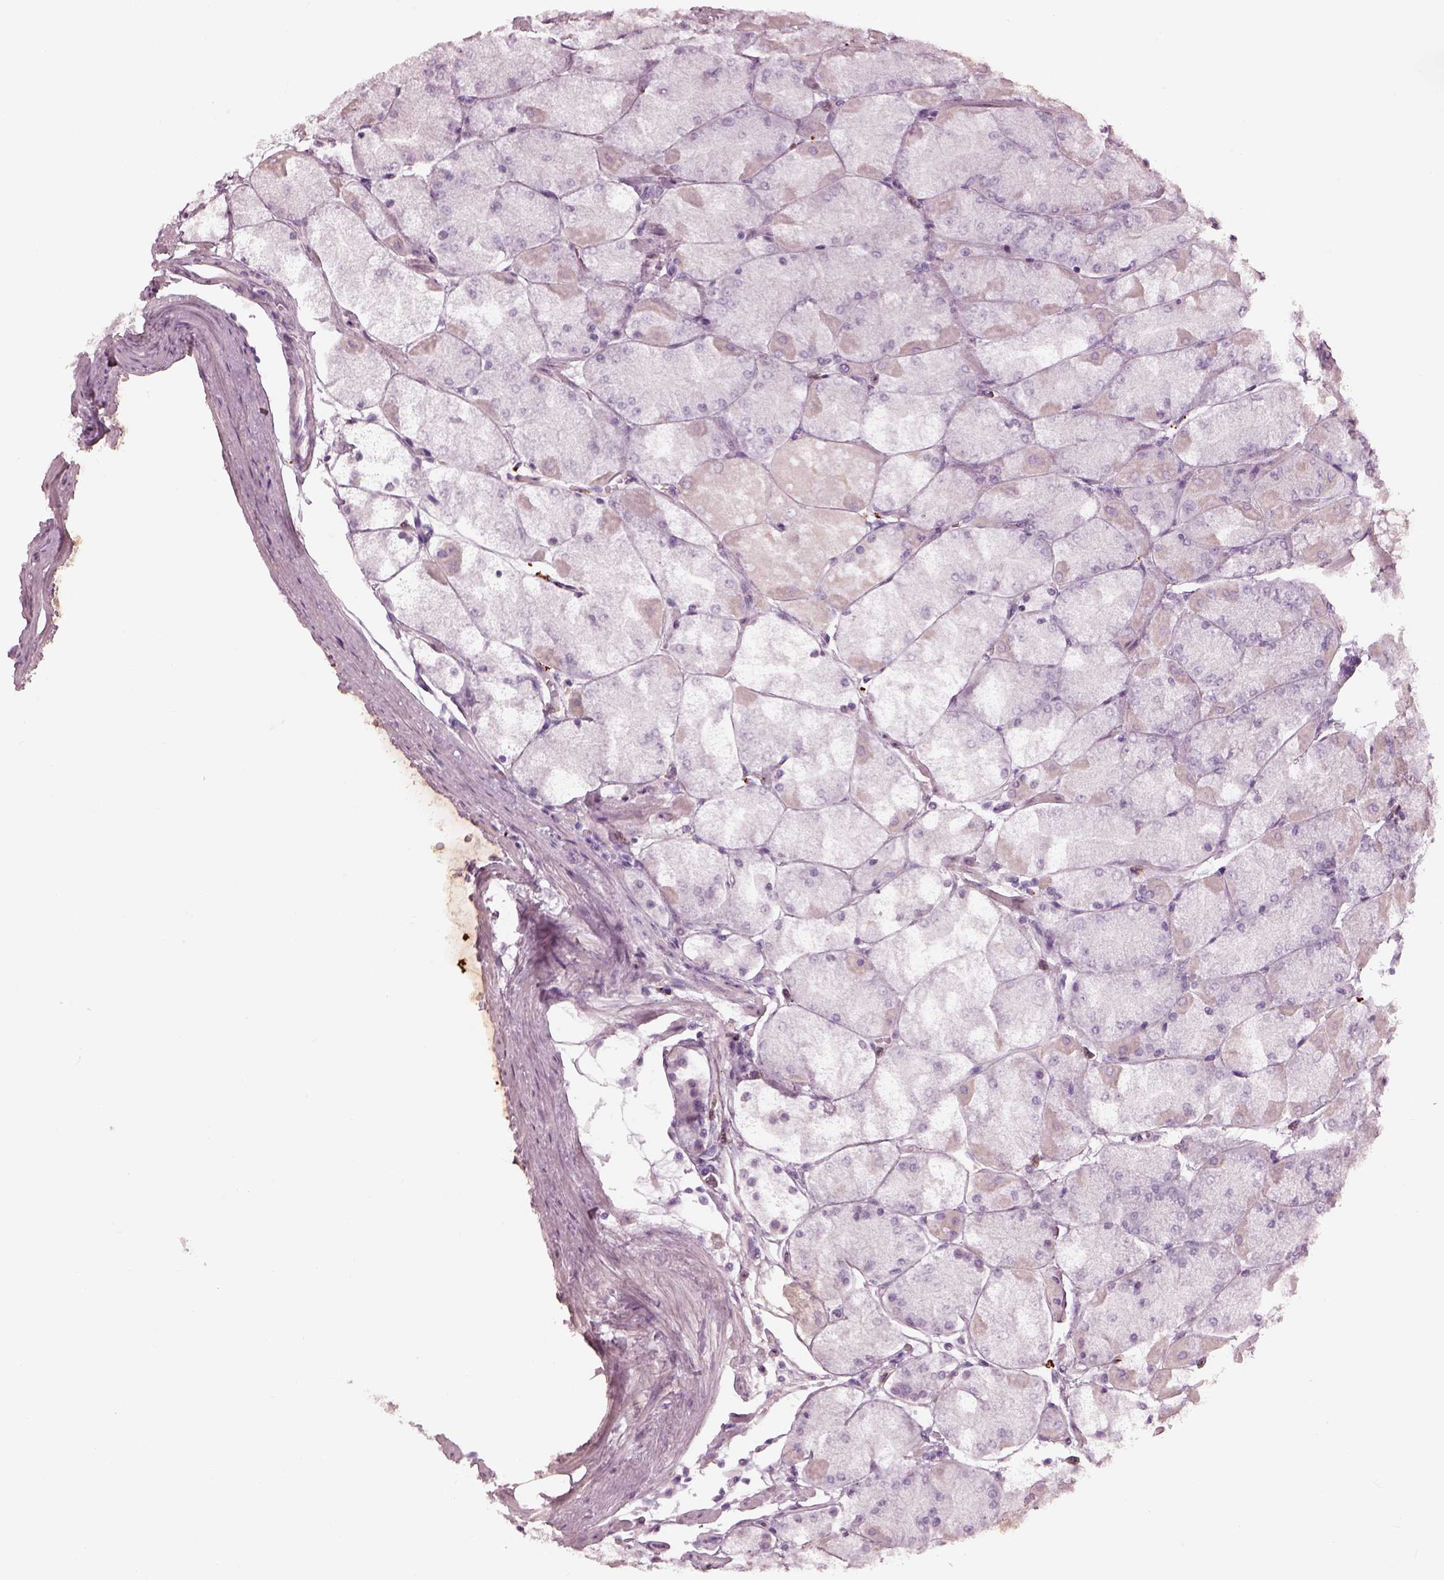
{"staining": {"intensity": "negative", "quantity": "none", "location": "none"}, "tissue": "stomach", "cell_type": "Glandular cells", "image_type": "normal", "snomed": [{"axis": "morphology", "description": "Normal tissue, NOS"}, {"axis": "topography", "description": "Stomach, upper"}], "caption": "This is an IHC photomicrograph of unremarkable stomach. There is no staining in glandular cells.", "gene": "RSPH9", "patient": {"sex": "male", "age": 60}}